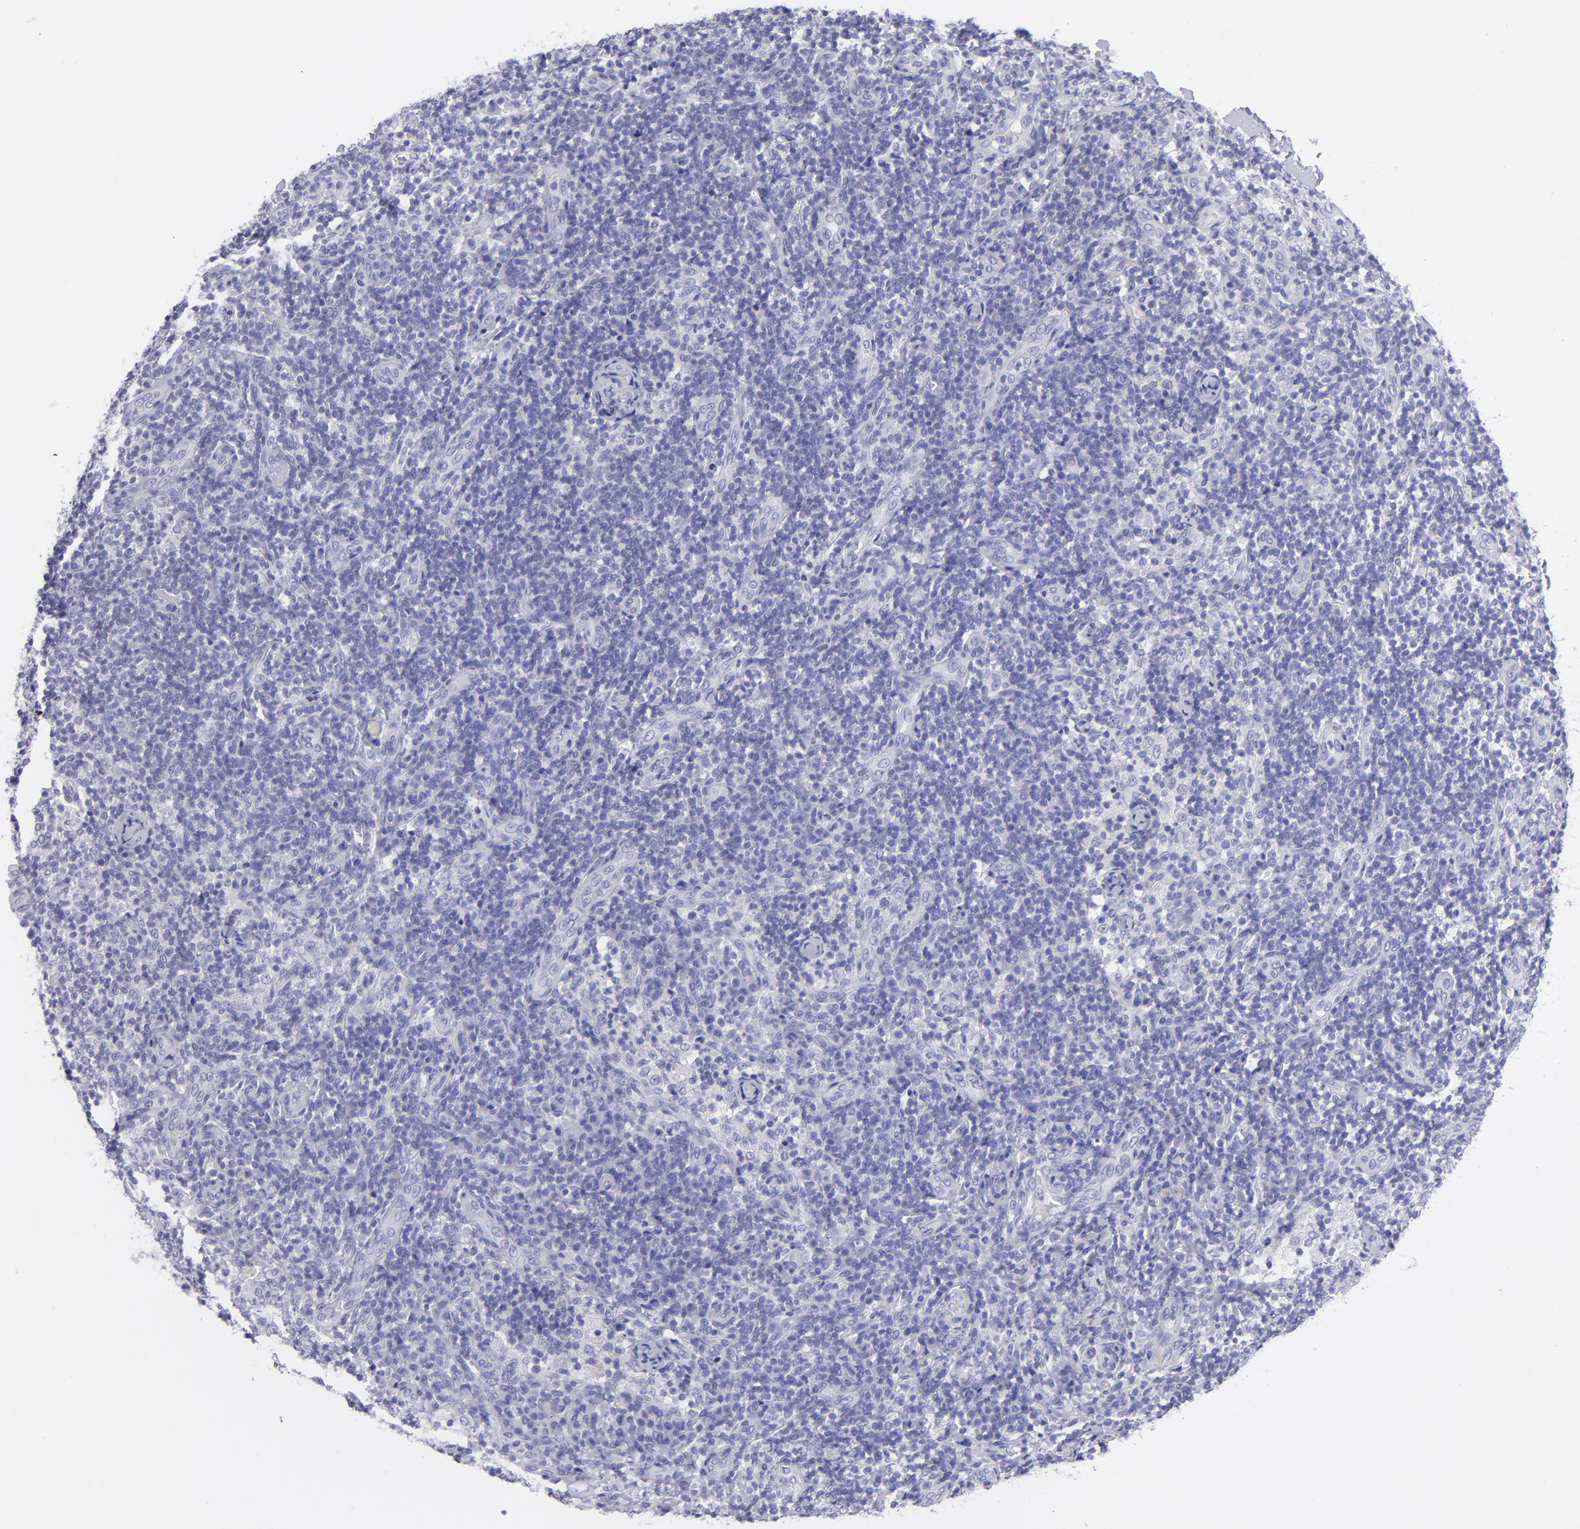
{"staining": {"intensity": "negative", "quantity": "none", "location": "none"}, "tissue": "lymph node", "cell_type": "Germinal center cells", "image_type": "normal", "snomed": [{"axis": "morphology", "description": "Normal tissue, NOS"}, {"axis": "morphology", "description": "Inflammation, NOS"}, {"axis": "topography", "description": "Lymph node"}], "caption": "Immunohistochemical staining of unremarkable human lymph node exhibits no significant expression in germinal center cells. Brightfield microscopy of IHC stained with DAB (brown) and hematoxylin (blue), captured at high magnification.", "gene": "CNP", "patient": {"sex": "male", "age": 46}}